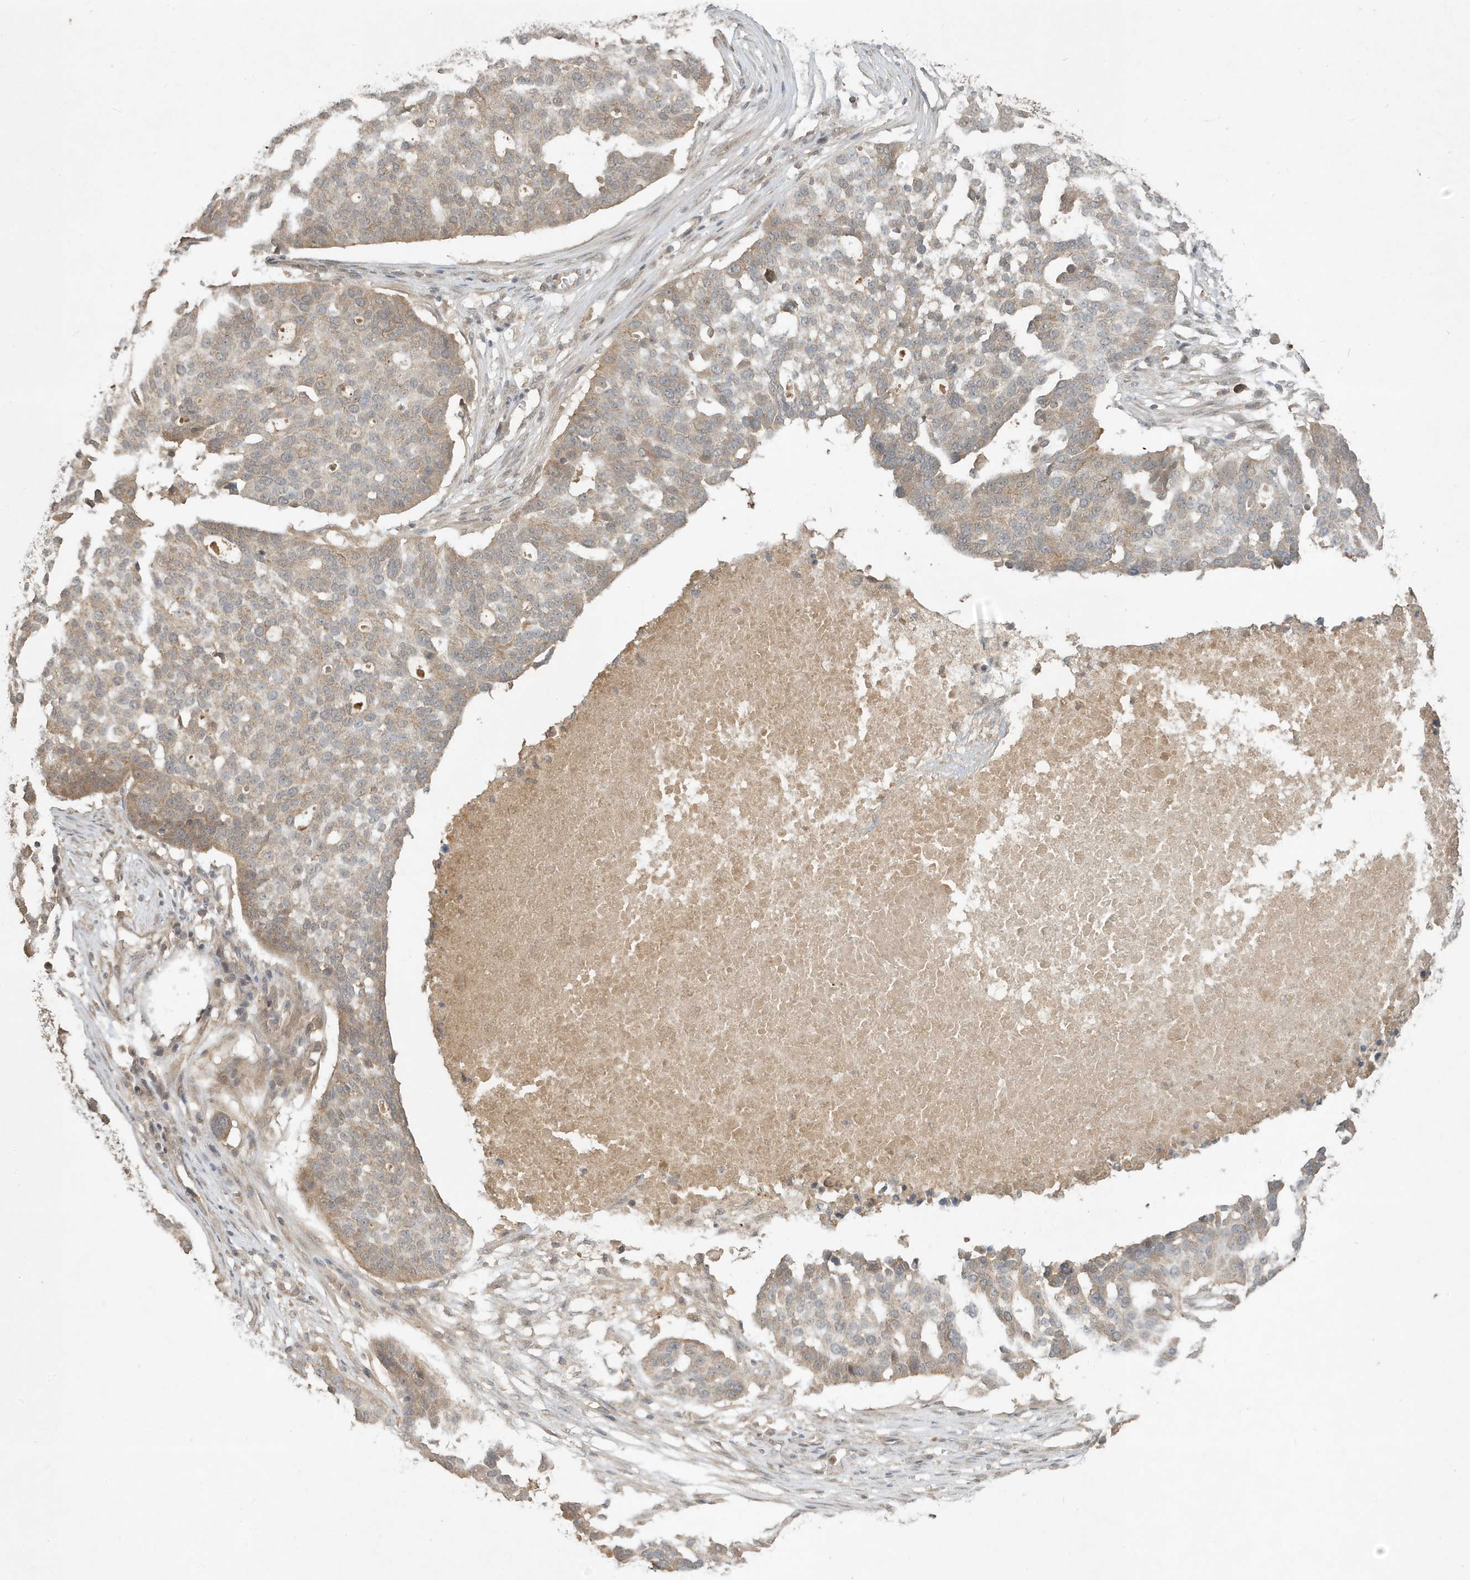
{"staining": {"intensity": "moderate", "quantity": "25%-75%", "location": "cytoplasmic/membranous"}, "tissue": "ovarian cancer", "cell_type": "Tumor cells", "image_type": "cancer", "snomed": [{"axis": "morphology", "description": "Cystadenocarcinoma, serous, NOS"}, {"axis": "topography", "description": "Ovary"}], "caption": "Immunohistochemistry (IHC) (DAB (3,3'-diaminobenzidine)) staining of ovarian cancer demonstrates moderate cytoplasmic/membranous protein expression in approximately 25%-75% of tumor cells.", "gene": "ABCB9", "patient": {"sex": "female", "age": 59}}